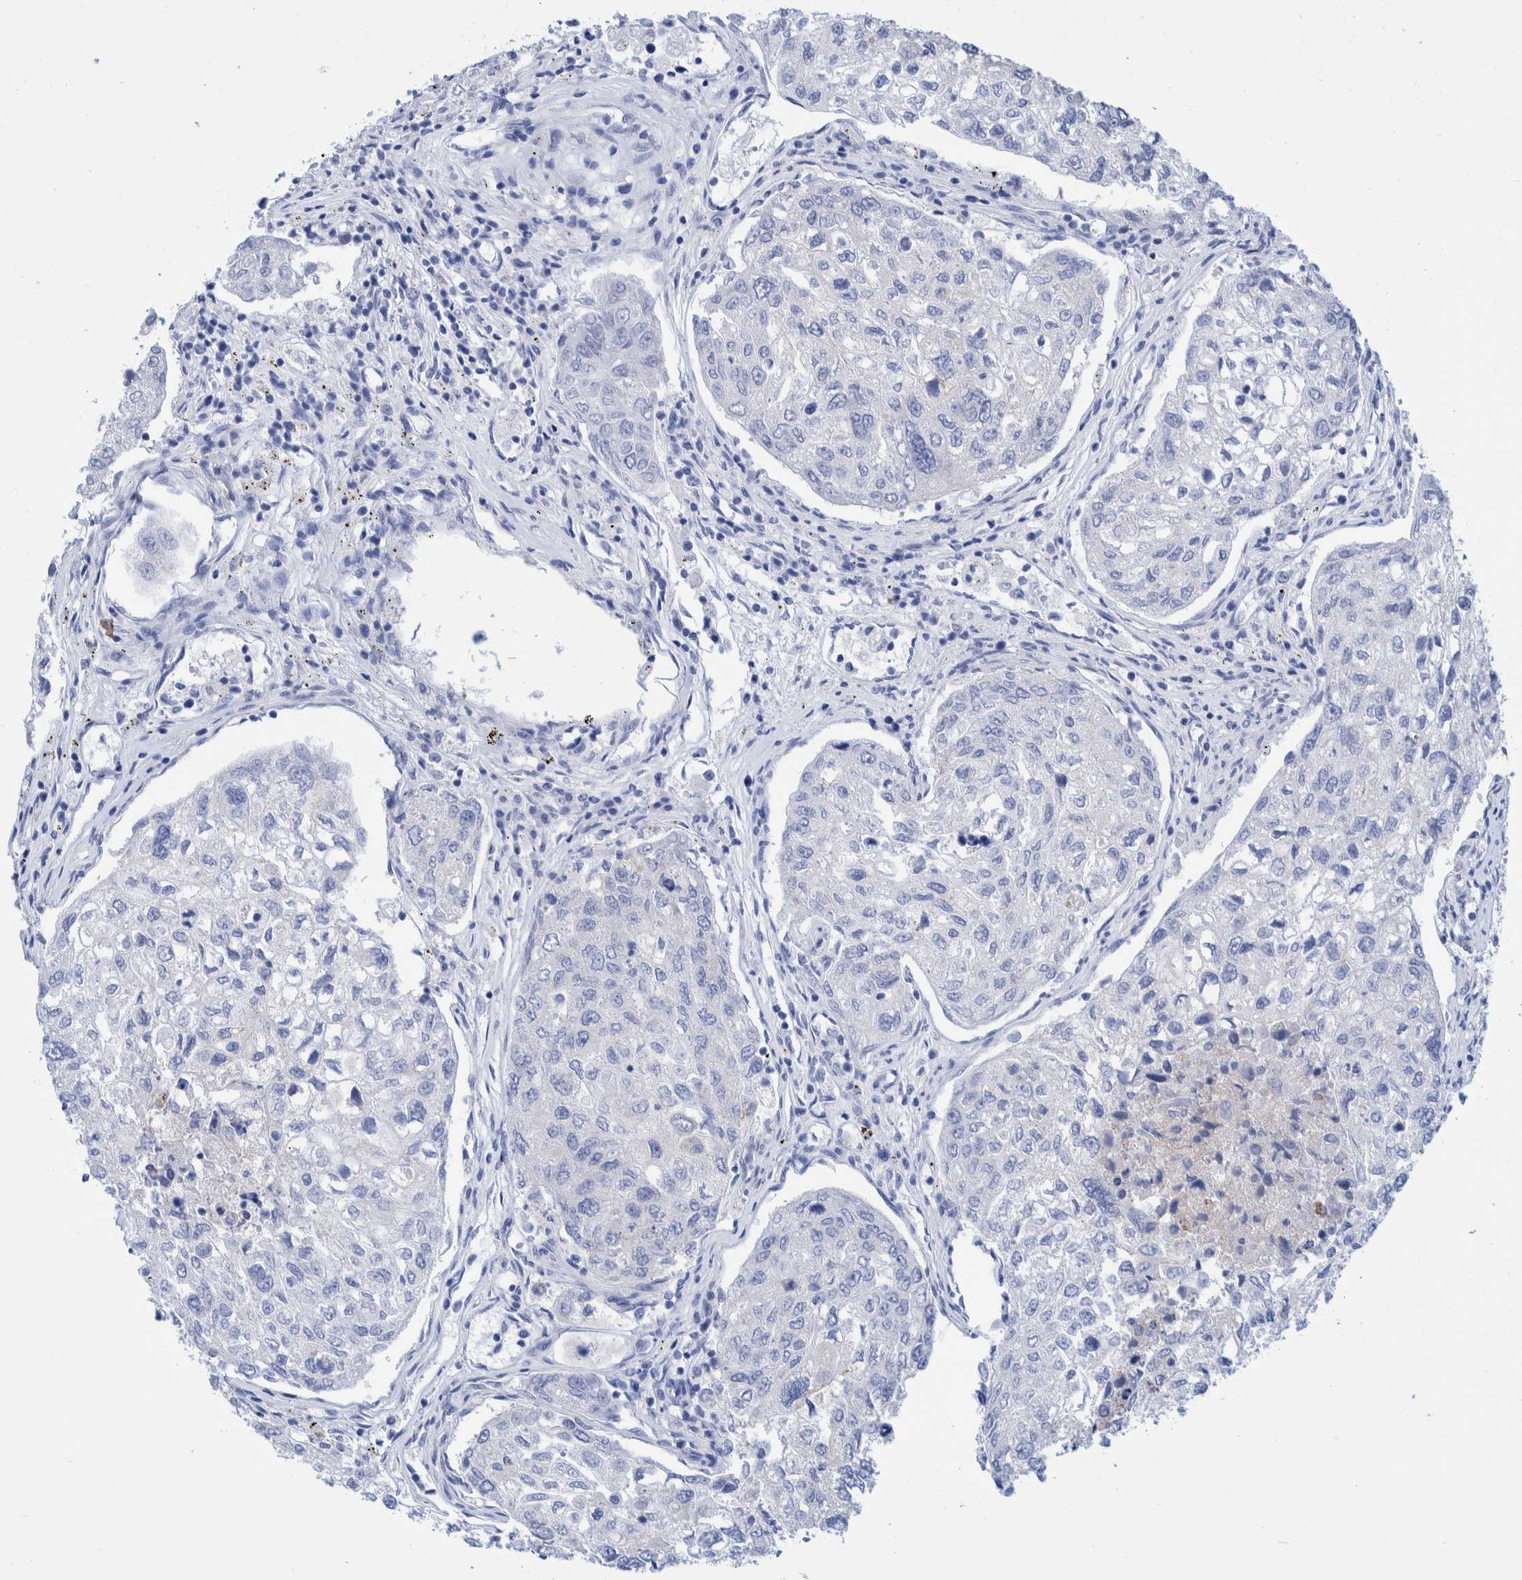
{"staining": {"intensity": "negative", "quantity": "none", "location": "none"}, "tissue": "urothelial cancer", "cell_type": "Tumor cells", "image_type": "cancer", "snomed": [{"axis": "morphology", "description": "Urothelial carcinoma, High grade"}, {"axis": "topography", "description": "Lymph node"}, {"axis": "topography", "description": "Urinary bladder"}], "caption": "DAB immunohistochemical staining of human urothelial carcinoma (high-grade) shows no significant positivity in tumor cells.", "gene": "PERP", "patient": {"sex": "male", "age": 51}}